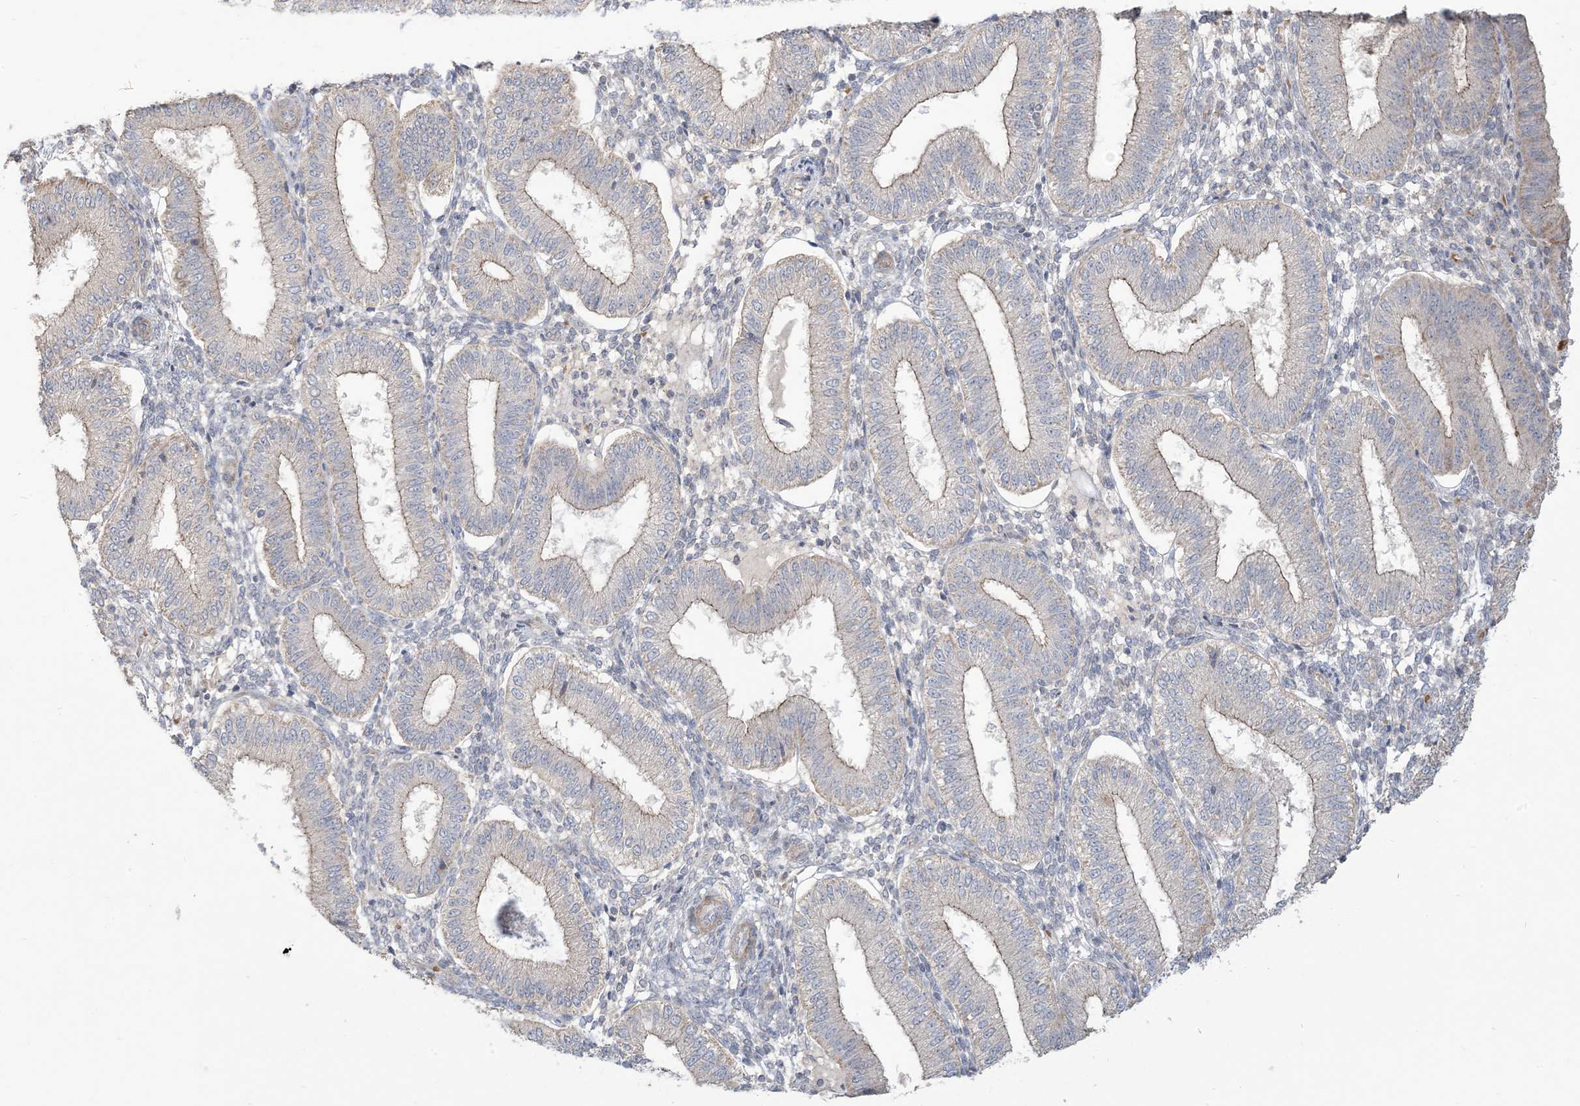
{"staining": {"intensity": "negative", "quantity": "none", "location": "none"}, "tissue": "endometrium", "cell_type": "Cells in endometrial stroma", "image_type": "normal", "snomed": [{"axis": "morphology", "description": "Normal tissue, NOS"}, {"axis": "topography", "description": "Endometrium"}], "caption": "Immunohistochemistry (IHC) micrograph of benign human endometrium stained for a protein (brown), which demonstrates no staining in cells in endometrial stroma.", "gene": "KLHL18", "patient": {"sex": "female", "age": 39}}